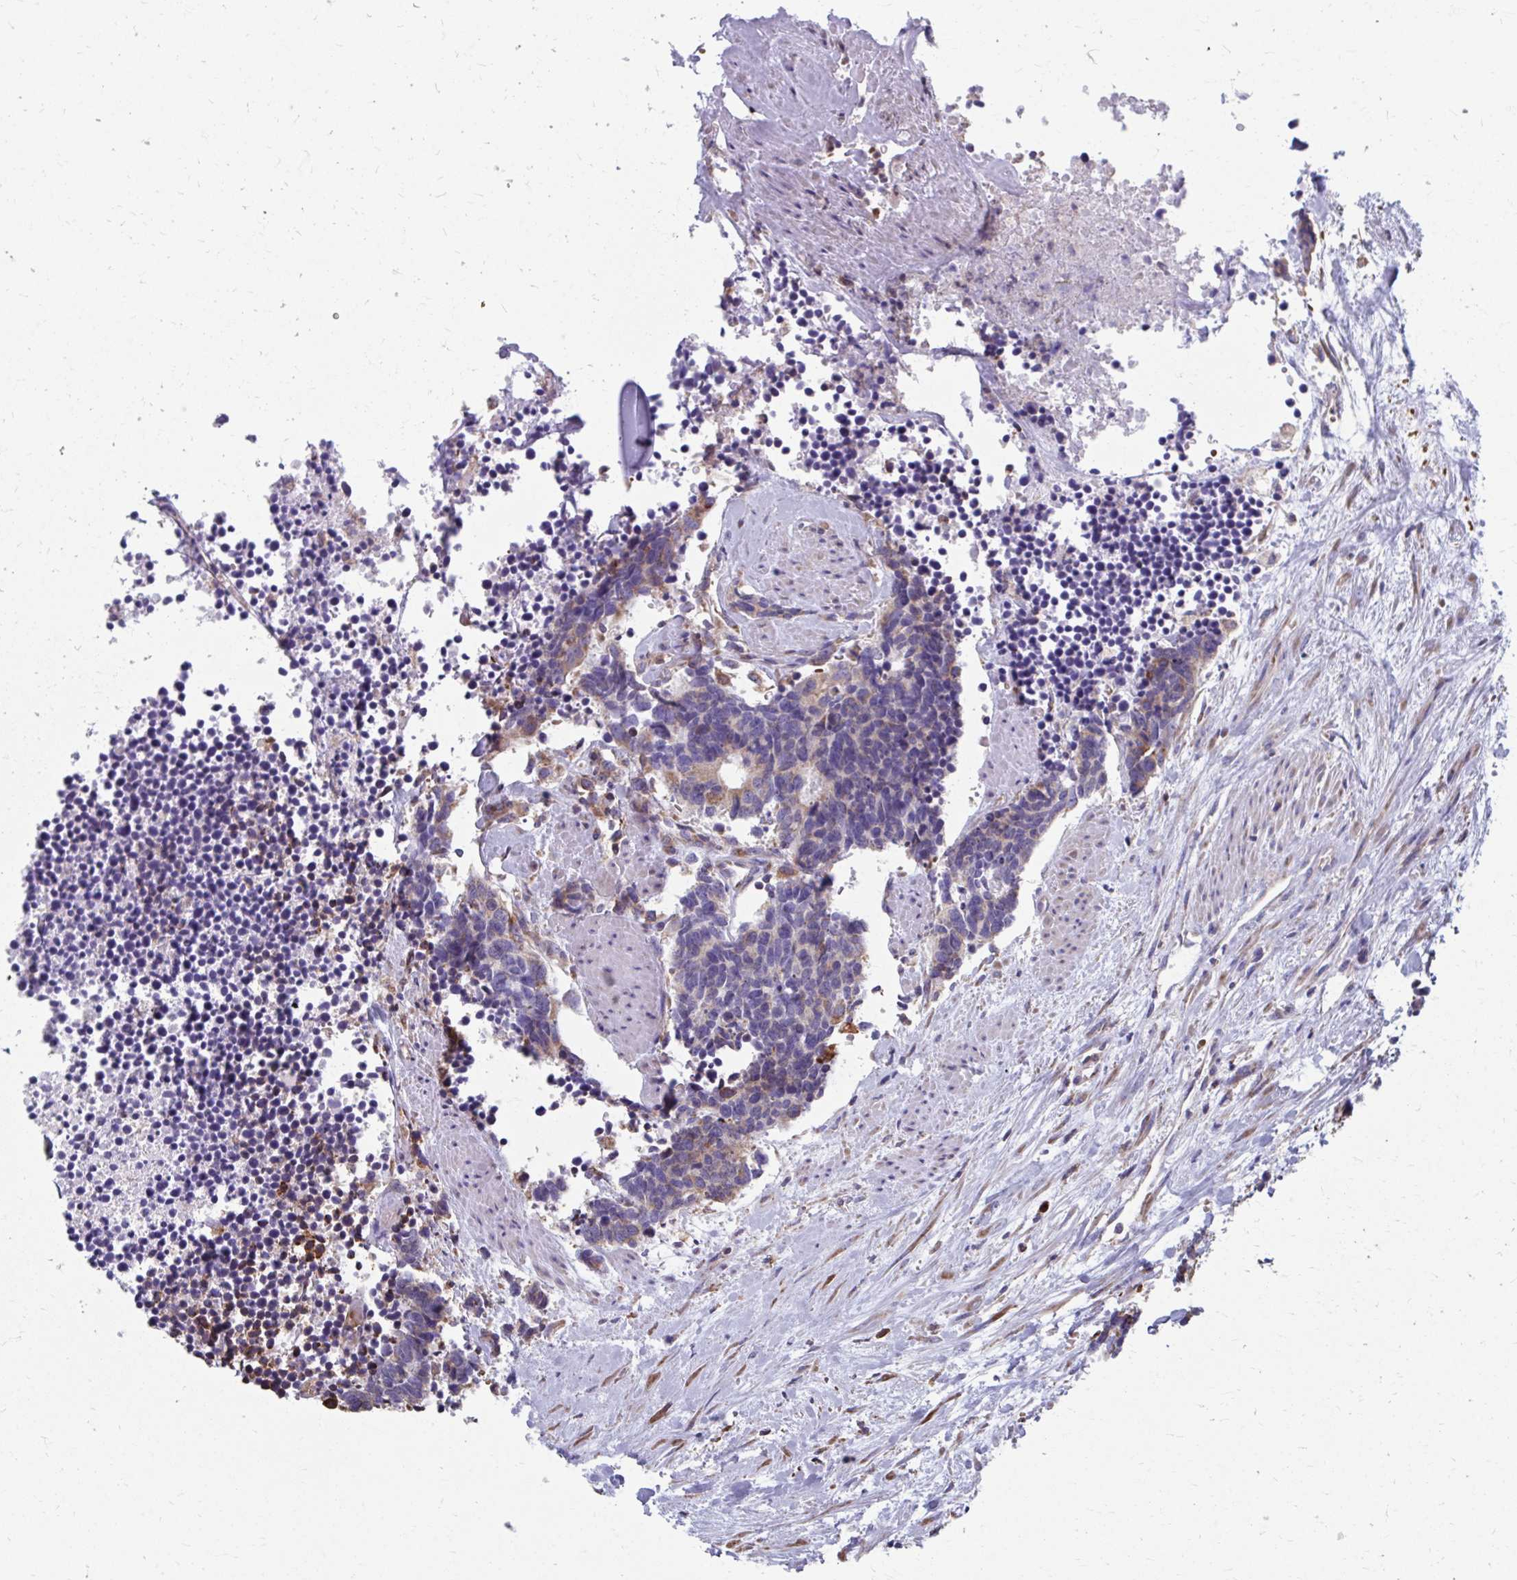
{"staining": {"intensity": "negative", "quantity": "none", "location": "none"}, "tissue": "carcinoid", "cell_type": "Tumor cells", "image_type": "cancer", "snomed": [{"axis": "morphology", "description": "Carcinoma, NOS"}, {"axis": "morphology", "description": "Carcinoid, malignant, NOS"}, {"axis": "topography", "description": "Prostate"}], "caption": "This photomicrograph is of carcinoid stained with immunohistochemistry (IHC) to label a protein in brown with the nuclei are counter-stained blue. There is no staining in tumor cells.", "gene": "FKBP2", "patient": {"sex": "male", "age": 57}}